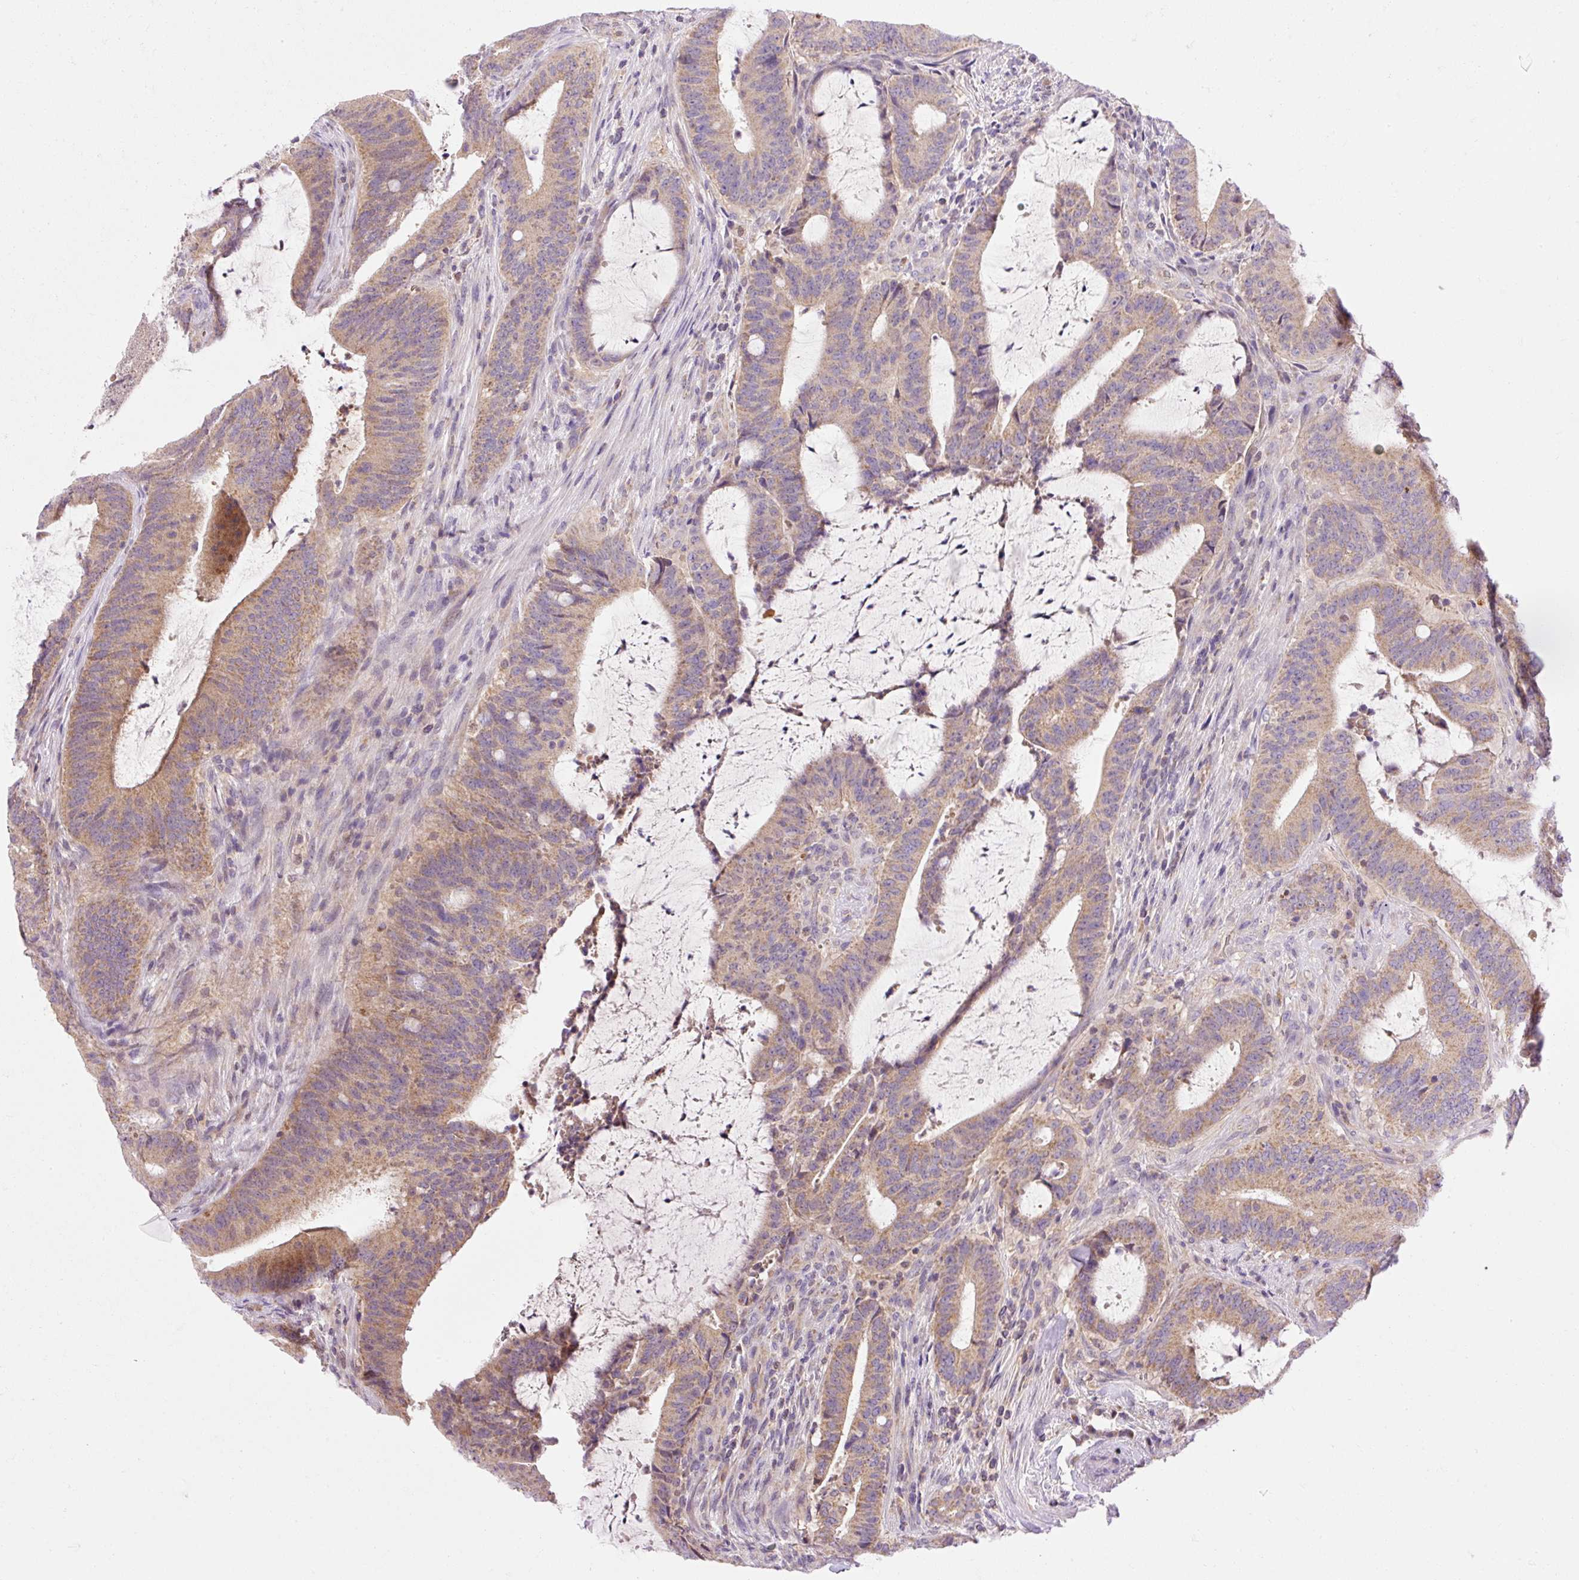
{"staining": {"intensity": "moderate", "quantity": ">75%", "location": "cytoplasmic/membranous"}, "tissue": "colorectal cancer", "cell_type": "Tumor cells", "image_type": "cancer", "snomed": [{"axis": "morphology", "description": "Adenocarcinoma, NOS"}, {"axis": "topography", "description": "Colon"}], "caption": "DAB immunohistochemical staining of human adenocarcinoma (colorectal) shows moderate cytoplasmic/membranous protein expression in approximately >75% of tumor cells.", "gene": "IMMT", "patient": {"sex": "female", "age": 43}}